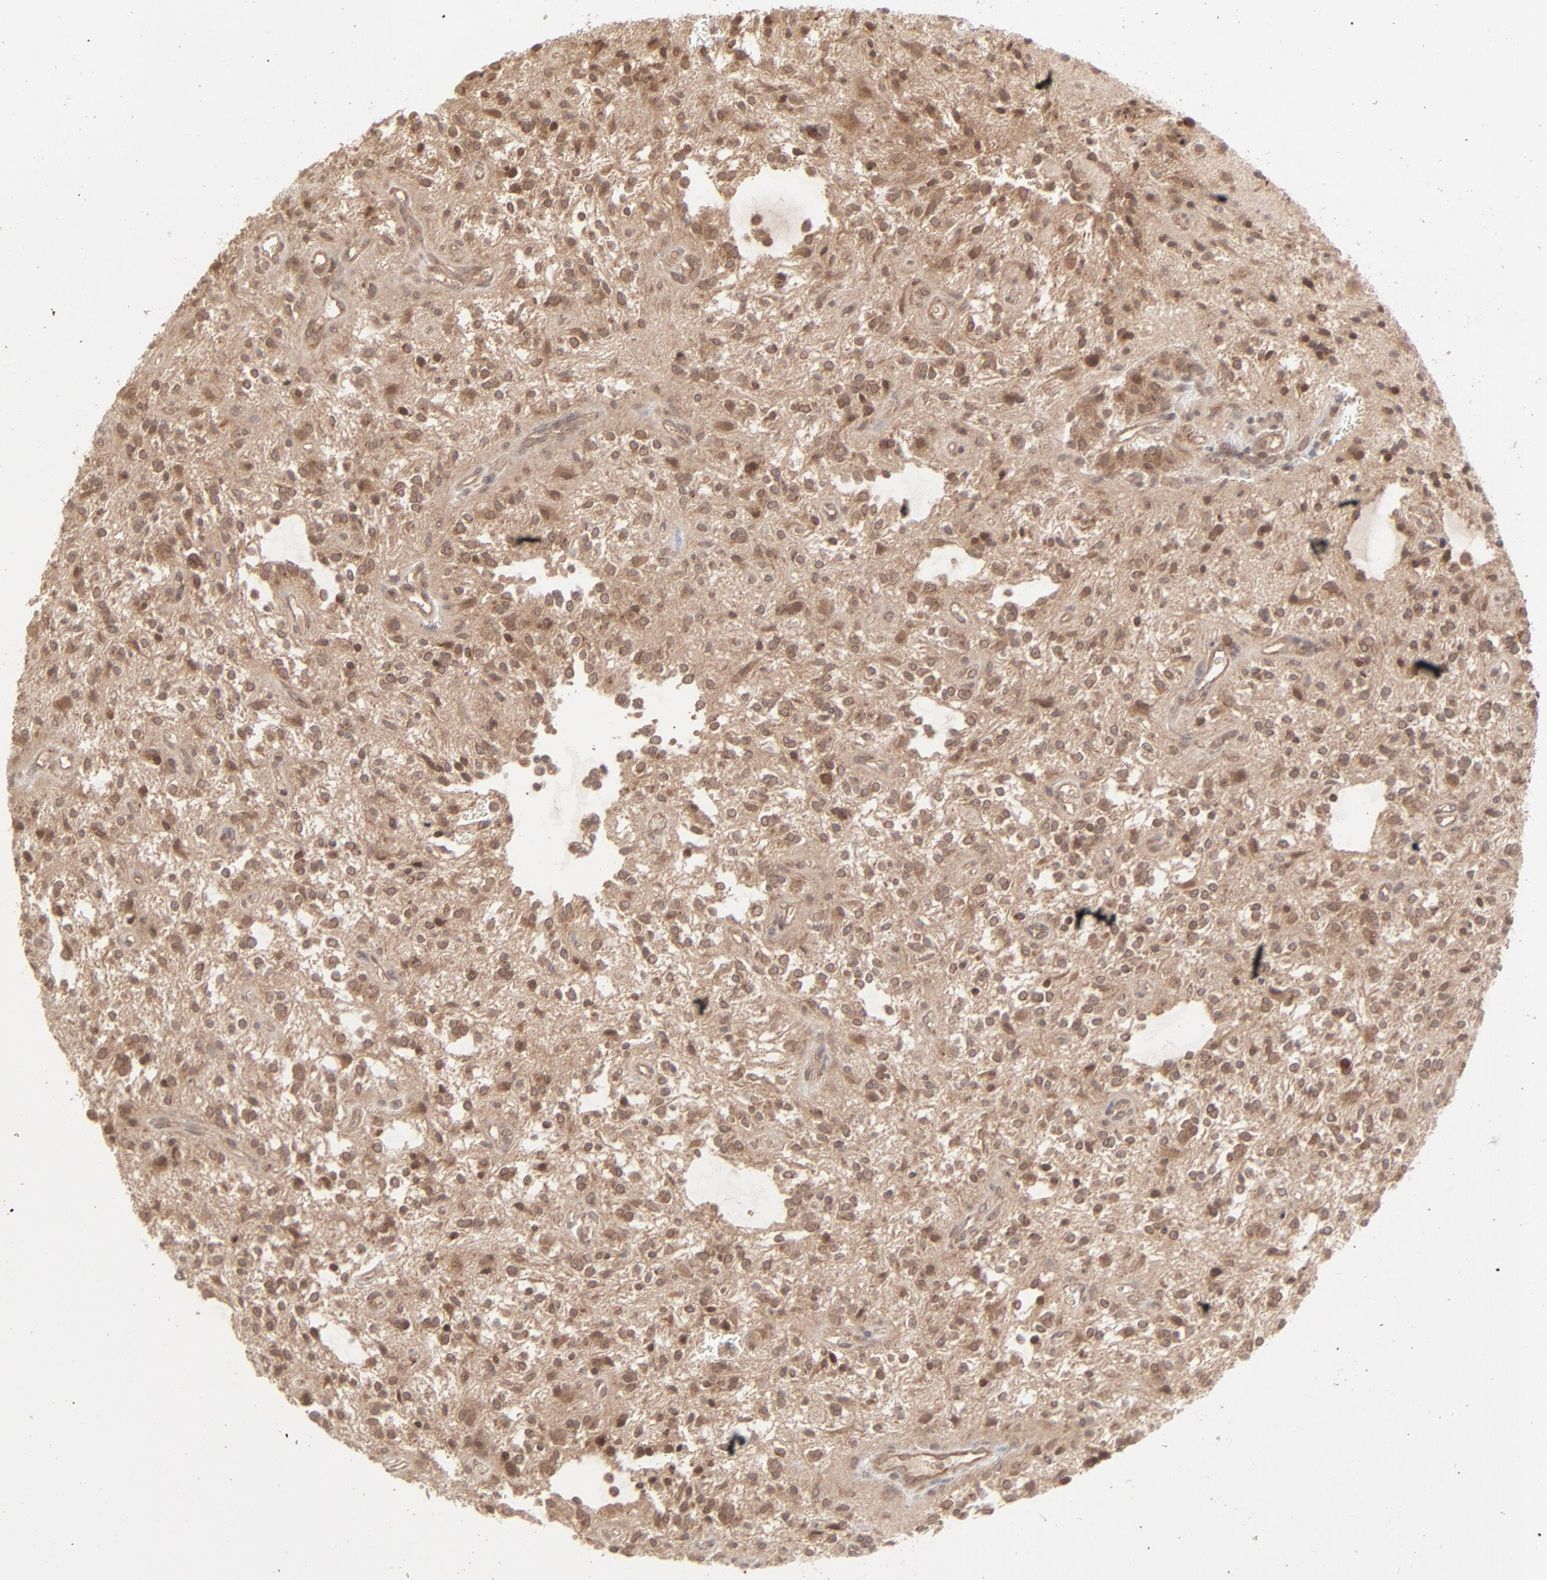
{"staining": {"intensity": "moderate", "quantity": ">75%", "location": "cytoplasmic/membranous,nuclear"}, "tissue": "glioma", "cell_type": "Tumor cells", "image_type": "cancer", "snomed": [{"axis": "morphology", "description": "Glioma, malignant, NOS"}, {"axis": "topography", "description": "Cerebellum"}], "caption": "A medium amount of moderate cytoplasmic/membranous and nuclear staining is identified in about >75% of tumor cells in glioma tissue.", "gene": "SCFD1", "patient": {"sex": "female", "age": 10}}